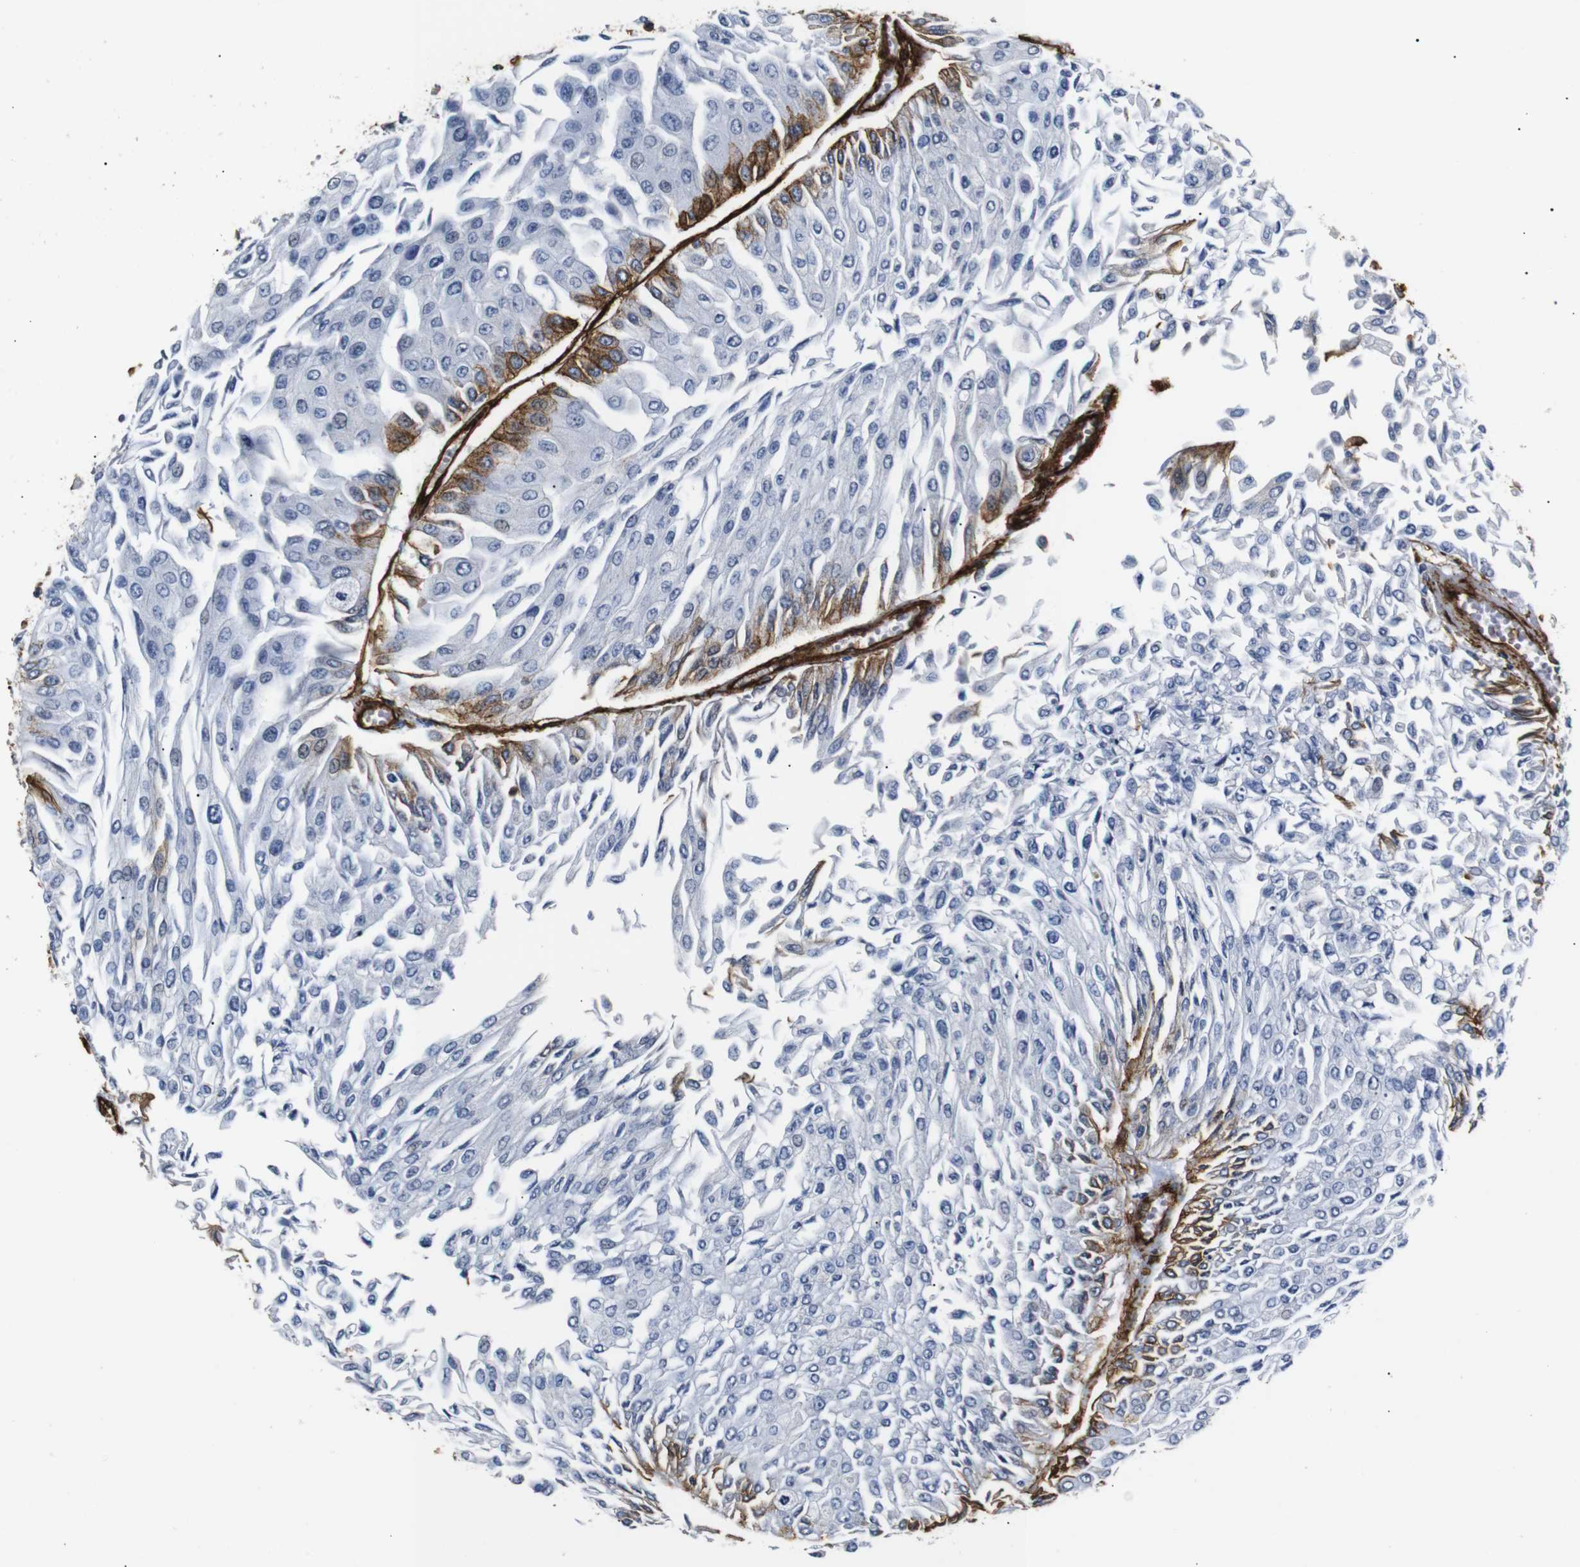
{"staining": {"intensity": "strong", "quantity": "<25%", "location": "cytoplasmic/membranous"}, "tissue": "urothelial cancer", "cell_type": "Tumor cells", "image_type": "cancer", "snomed": [{"axis": "morphology", "description": "Urothelial carcinoma, Low grade"}, {"axis": "topography", "description": "Urinary bladder"}], "caption": "About <25% of tumor cells in urothelial cancer show strong cytoplasmic/membranous protein positivity as visualized by brown immunohistochemical staining.", "gene": "CAV2", "patient": {"sex": "male", "age": 67}}